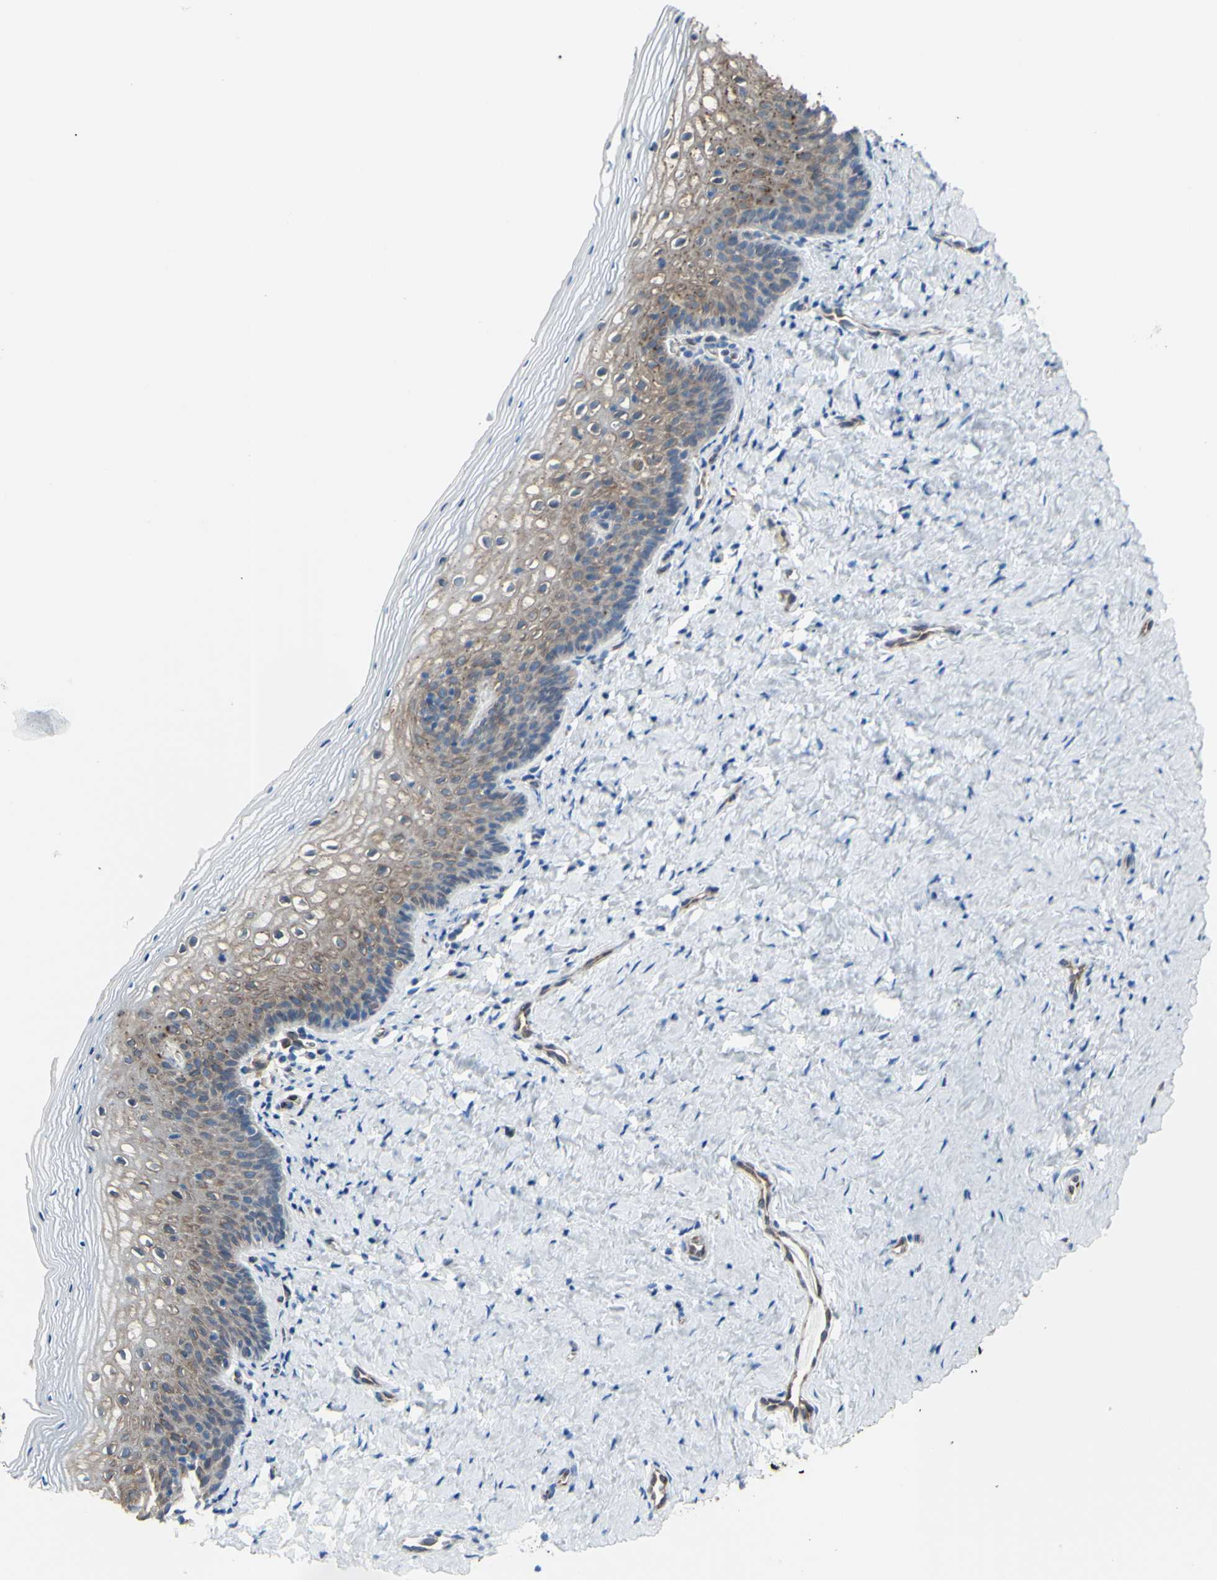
{"staining": {"intensity": "weak", "quantity": "25%-75%", "location": "cytoplasmic/membranous"}, "tissue": "vagina", "cell_type": "Squamous epithelial cells", "image_type": "normal", "snomed": [{"axis": "morphology", "description": "Normal tissue, NOS"}, {"axis": "topography", "description": "Vagina"}], "caption": "Immunohistochemical staining of normal vagina shows low levels of weak cytoplasmic/membranous positivity in approximately 25%-75% of squamous epithelial cells.", "gene": "MGST2", "patient": {"sex": "female", "age": 46}}